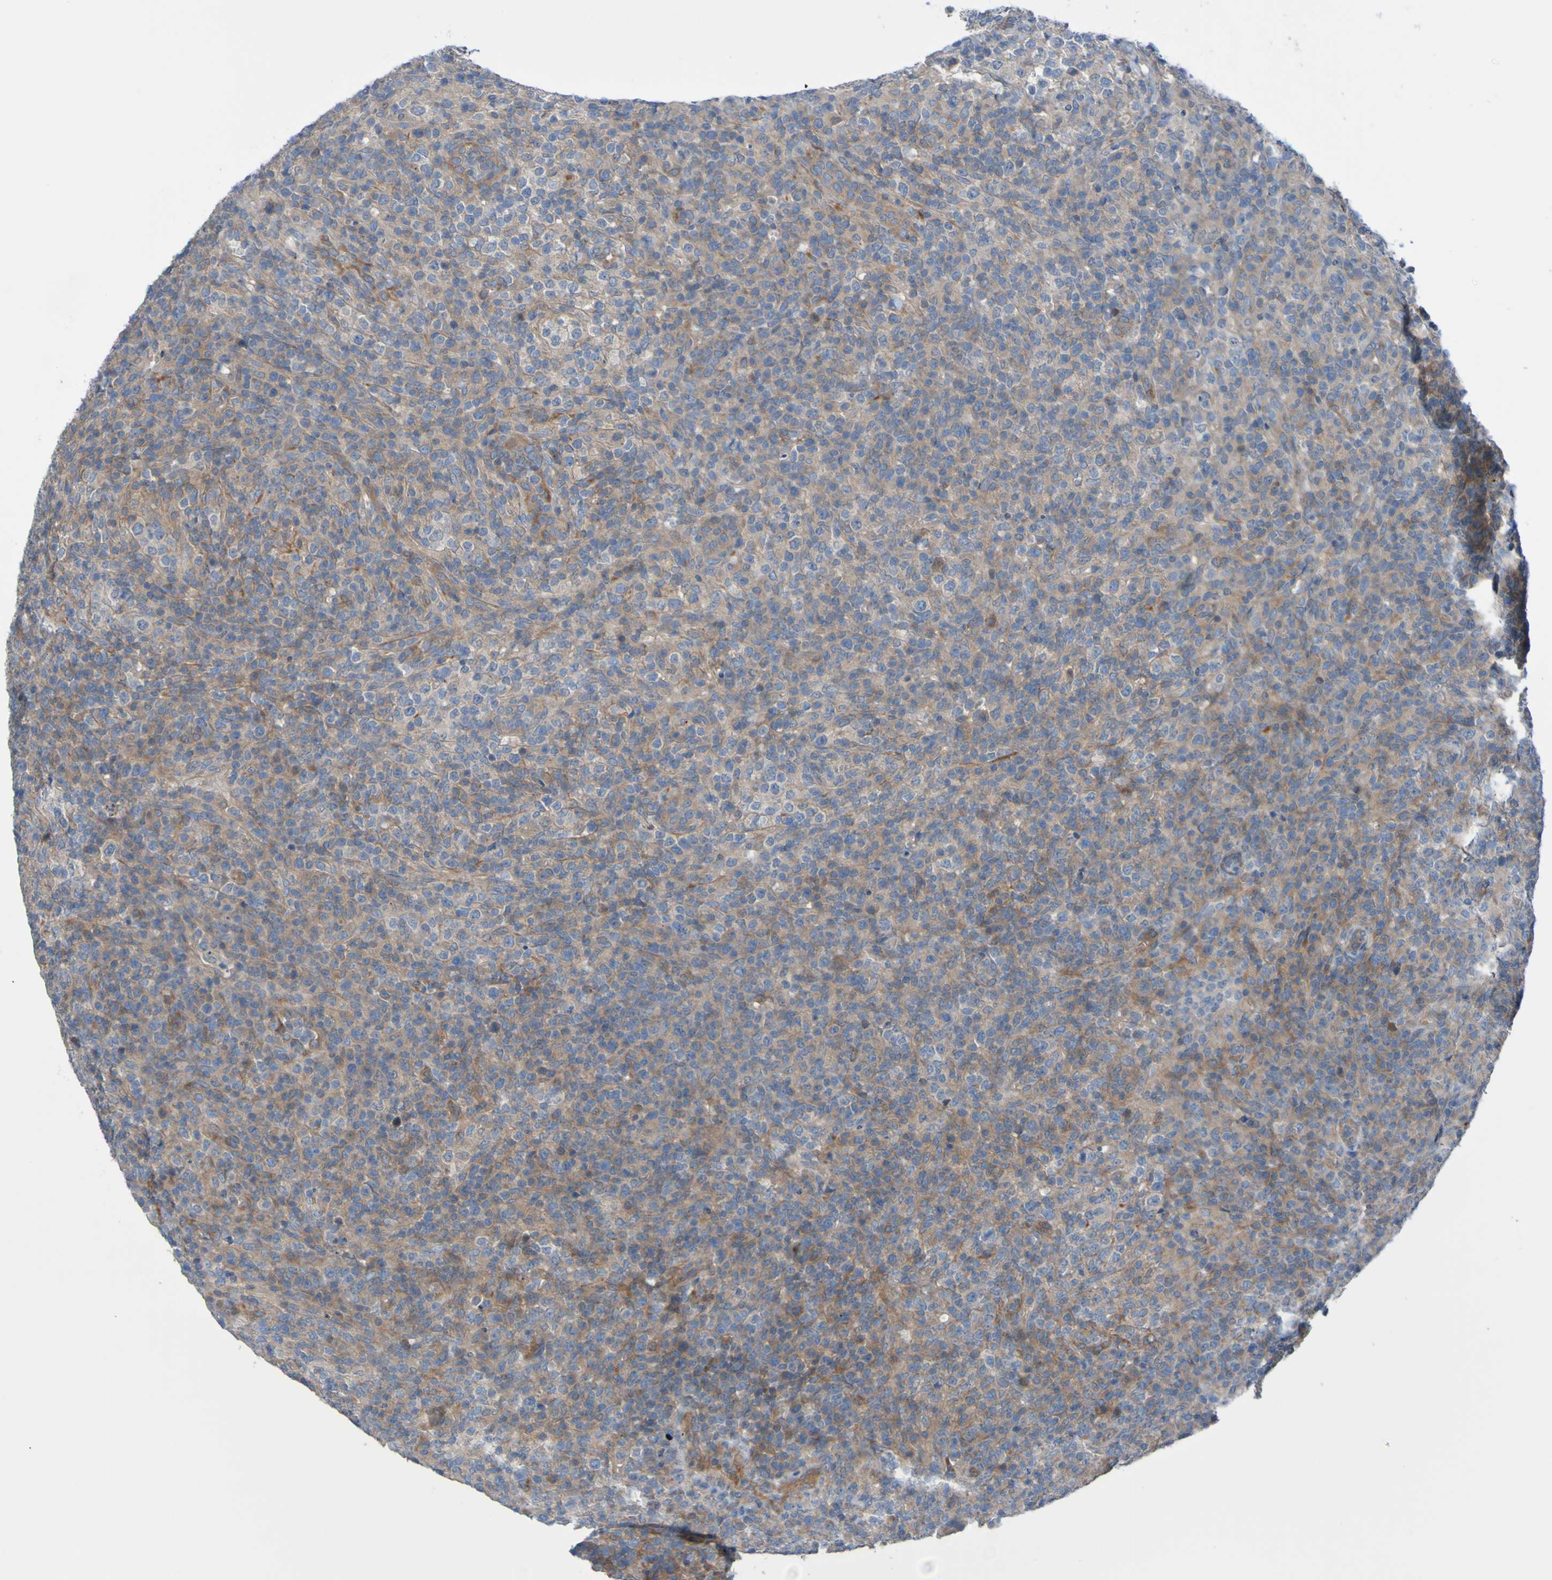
{"staining": {"intensity": "moderate", "quantity": ">75%", "location": "cytoplasmic/membranous"}, "tissue": "lymphoma", "cell_type": "Tumor cells", "image_type": "cancer", "snomed": [{"axis": "morphology", "description": "Malignant lymphoma, non-Hodgkin's type, High grade"}, {"axis": "topography", "description": "Lymph node"}], "caption": "Moderate cytoplasmic/membranous positivity for a protein is seen in about >75% of tumor cells of high-grade malignant lymphoma, non-Hodgkin's type using IHC.", "gene": "NPRL3", "patient": {"sex": "female", "age": 76}}